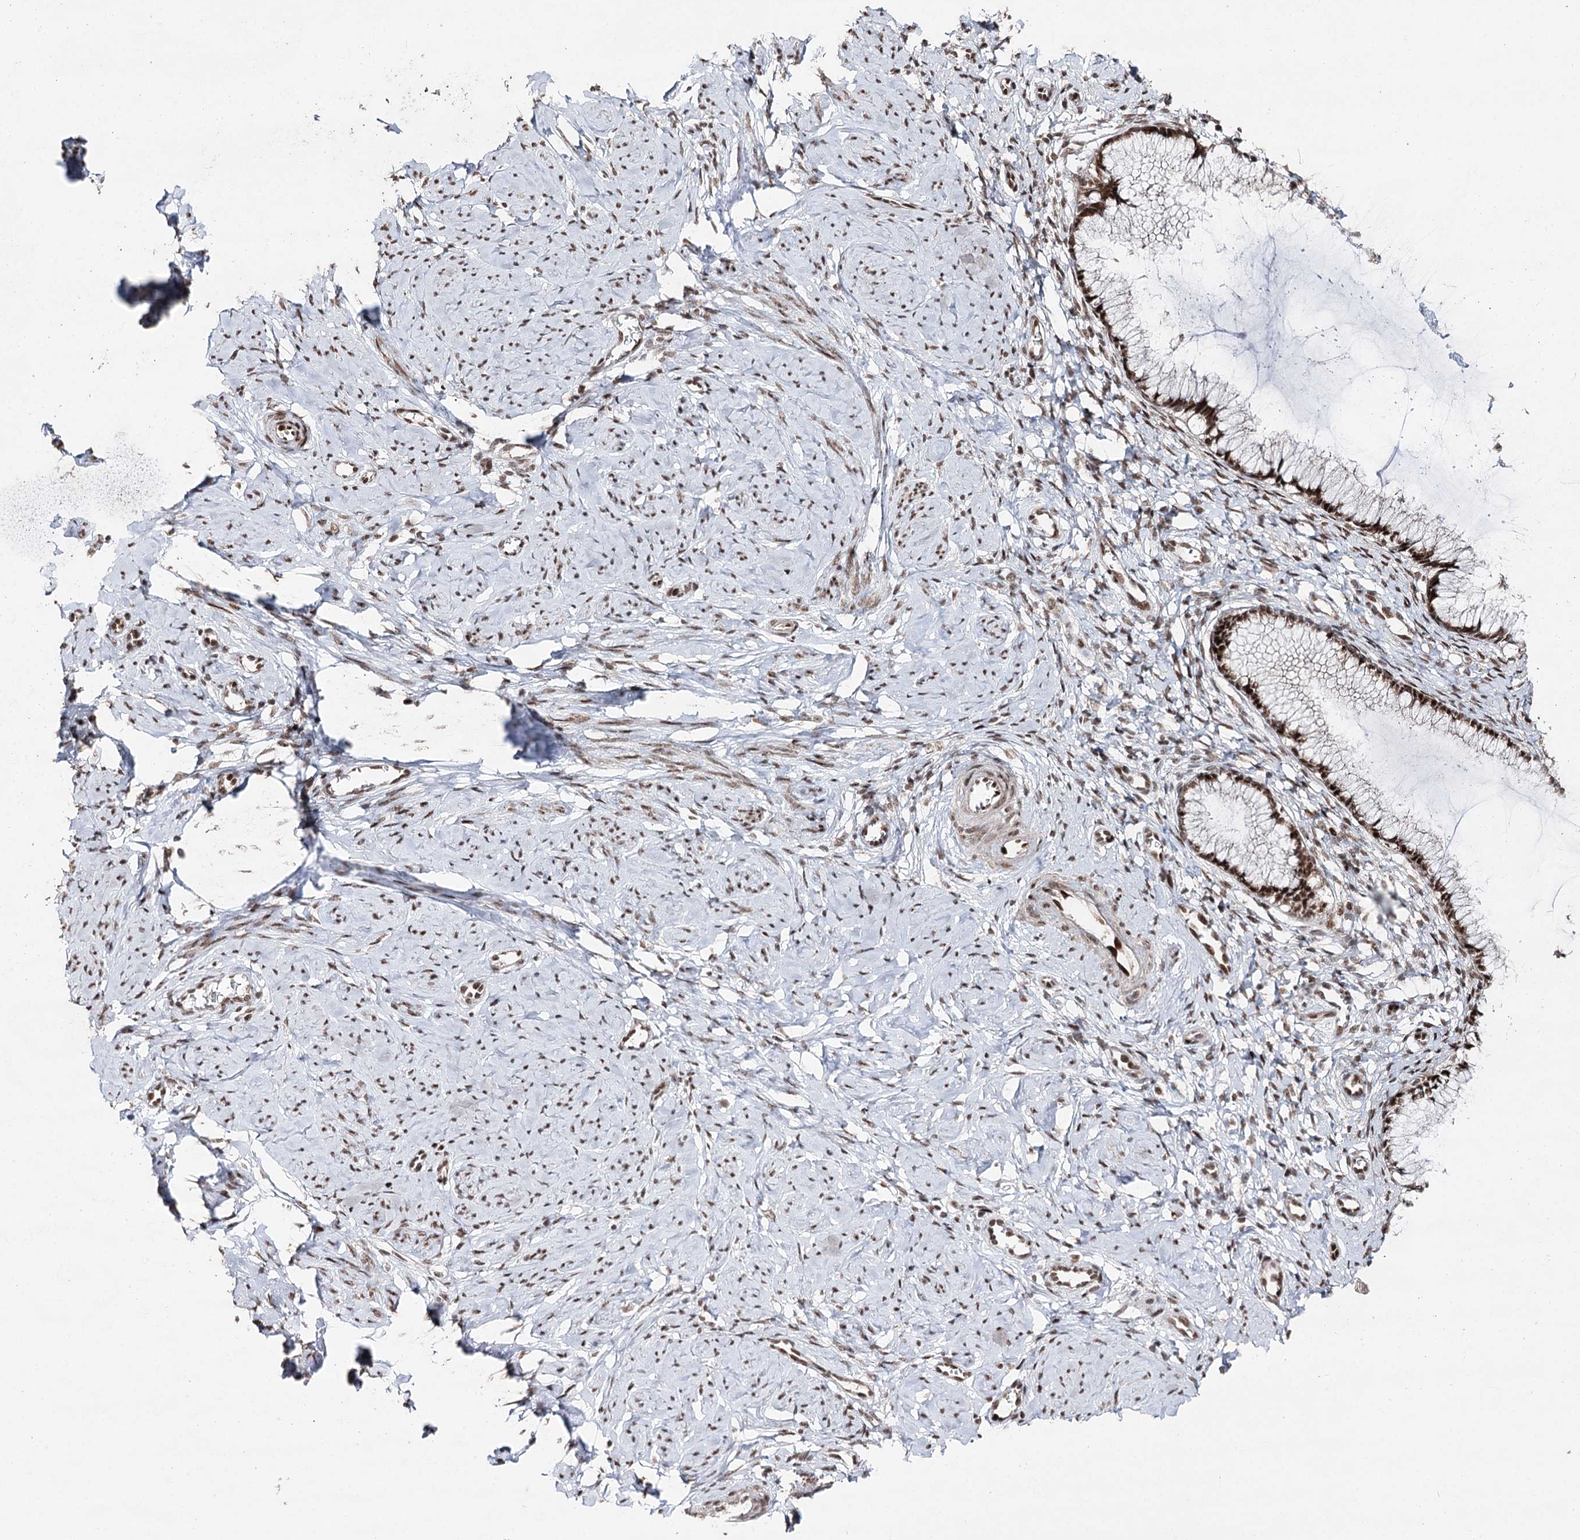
{"staining": {"intensity": "strong", "quantity": ">75%", "location": "nuclear"}, "tissue": "cervix", "cell_type": "Glandular cells", "image_type": "normal", "snomed": [{"axis": "morphology", "description": "Normal tissue, NOS"}, {"axis": "morphology", "description": "Adenocarcinoma, NOS"}, {"axis": "topography", "description": "Cervix"}], "caption": "About >75% of glandular cells in unremarkable human cervix show strong nuclear protein expression as visualized by brown immunohistochemical staining.", "gene": "PDCD4", "patient": {"sex": "female", "age": 29}}